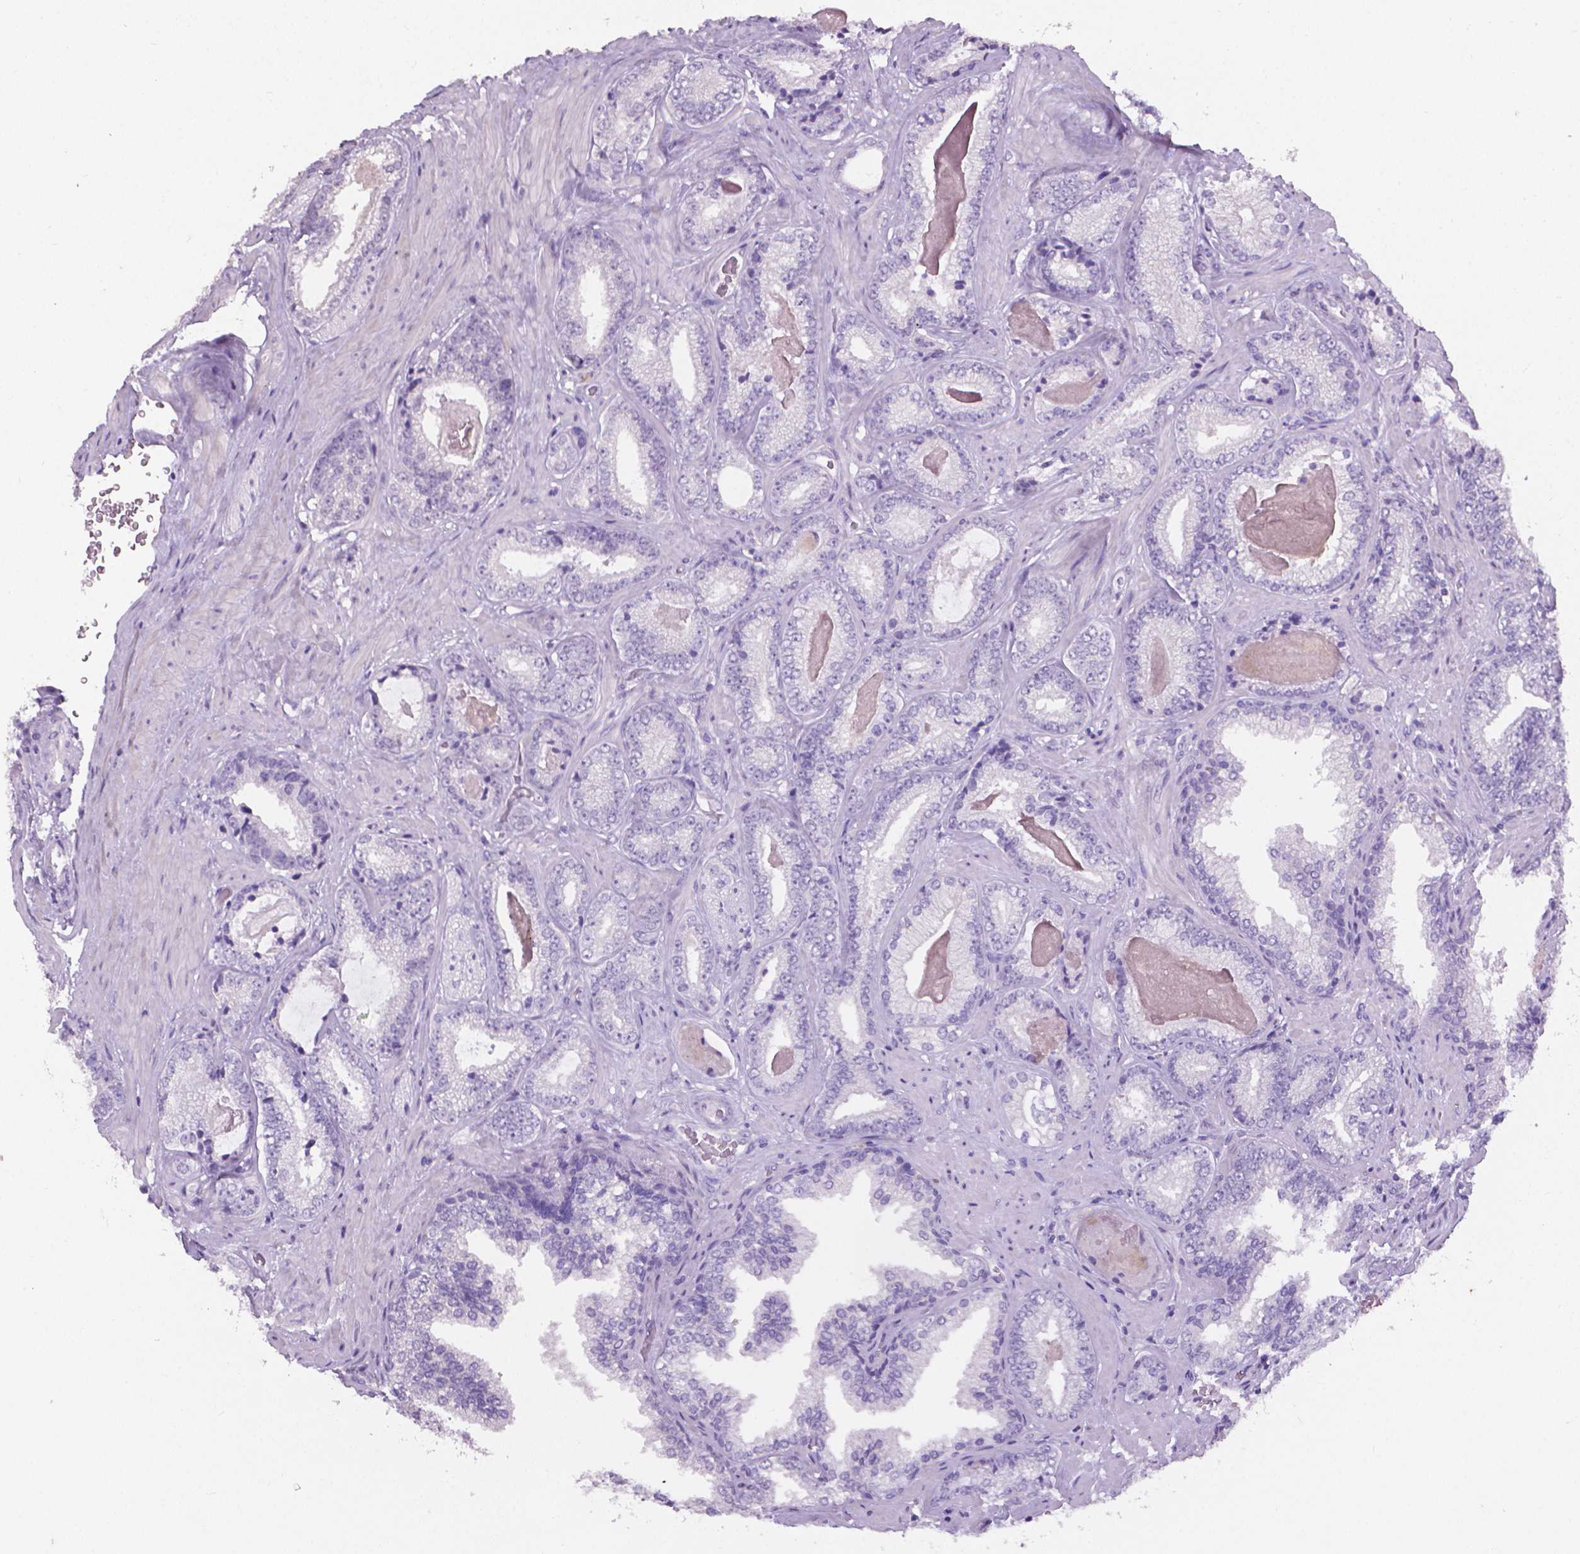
{"staining": {"intensity": "negative", "quantity": "none", "location": "none"}, "tissue": "prostate cancer", "cell_type": "Tumor cells", "image_type": "cancer", "snomed": [{"axis": "morphology", "description": "Adenocarcinoma, Low grade"}, {"axis": "topography", "description": "Prostate"}], "caption": "Immunohistochemistry (IHC) of prostate cancer displays no expression in tumor cells.", "gene": "XPNPEP2", "patient": {"sex": "male", "age": 61}}